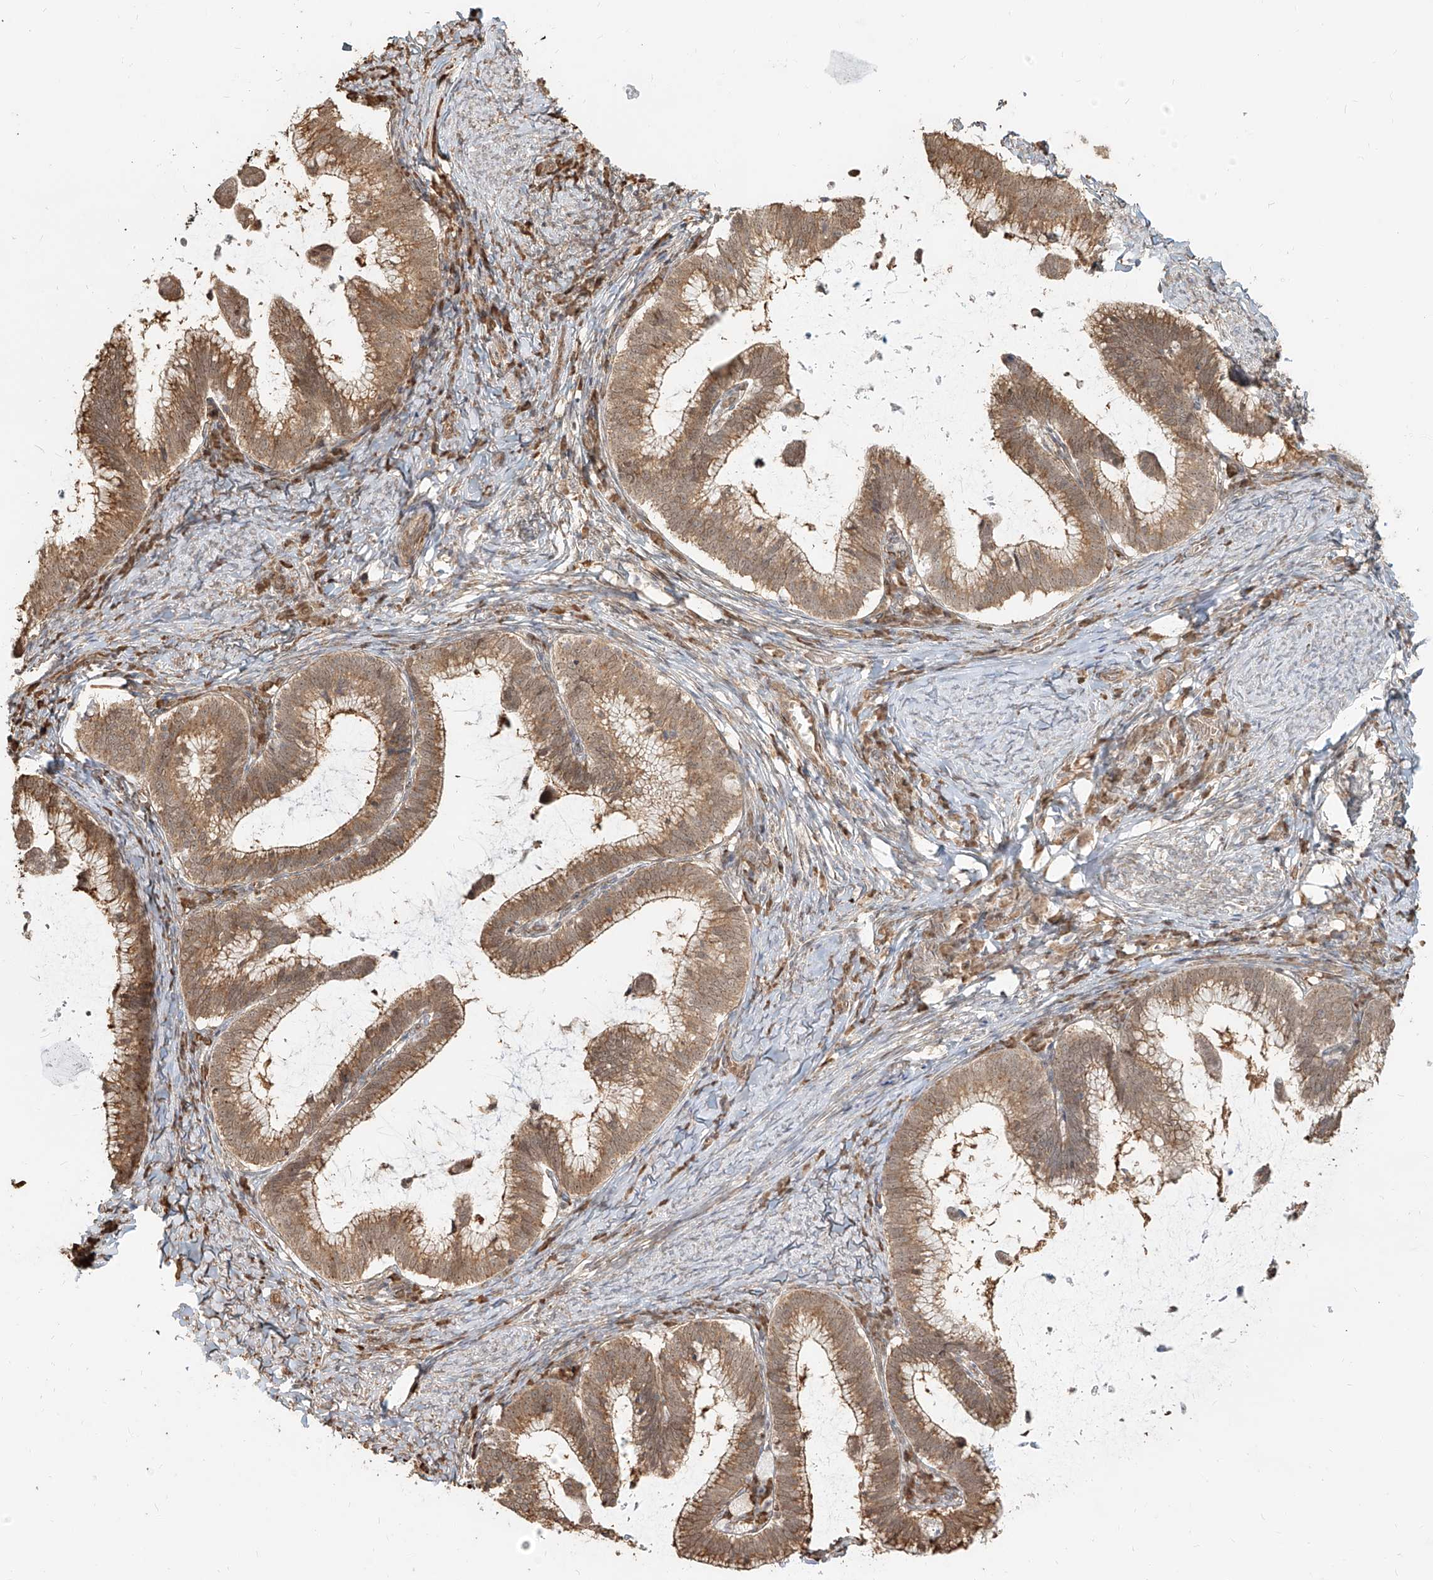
{"staining": {"intensity": "moderate", "quantity": ">75%", "location": "cytoplasmic/membranous"}, "tissue": "cervical cancer", "cell_type": "Tumor cells", "image_type": "cancer", "snomed": [{"axis": "morphology", "description": "Adenocarcinoma, NOS"}, {"axis": "topography", "description": "Cervix"}], "caption": "Brown immunohistochemical staining in cervical cancer (adenocarcinoma) displays moderate cytoplasmic/membranous positivity in about >75% of tumor cells. The staining was performed using DAB (3,3'-diaminobenzidine) to visualize the protein expression in brown, while the nuclei were stained in blue with hematoxylin (Magnification: 20x).", "gene": "UBE2K", "patient": {"sex": "female", "age": 36}}